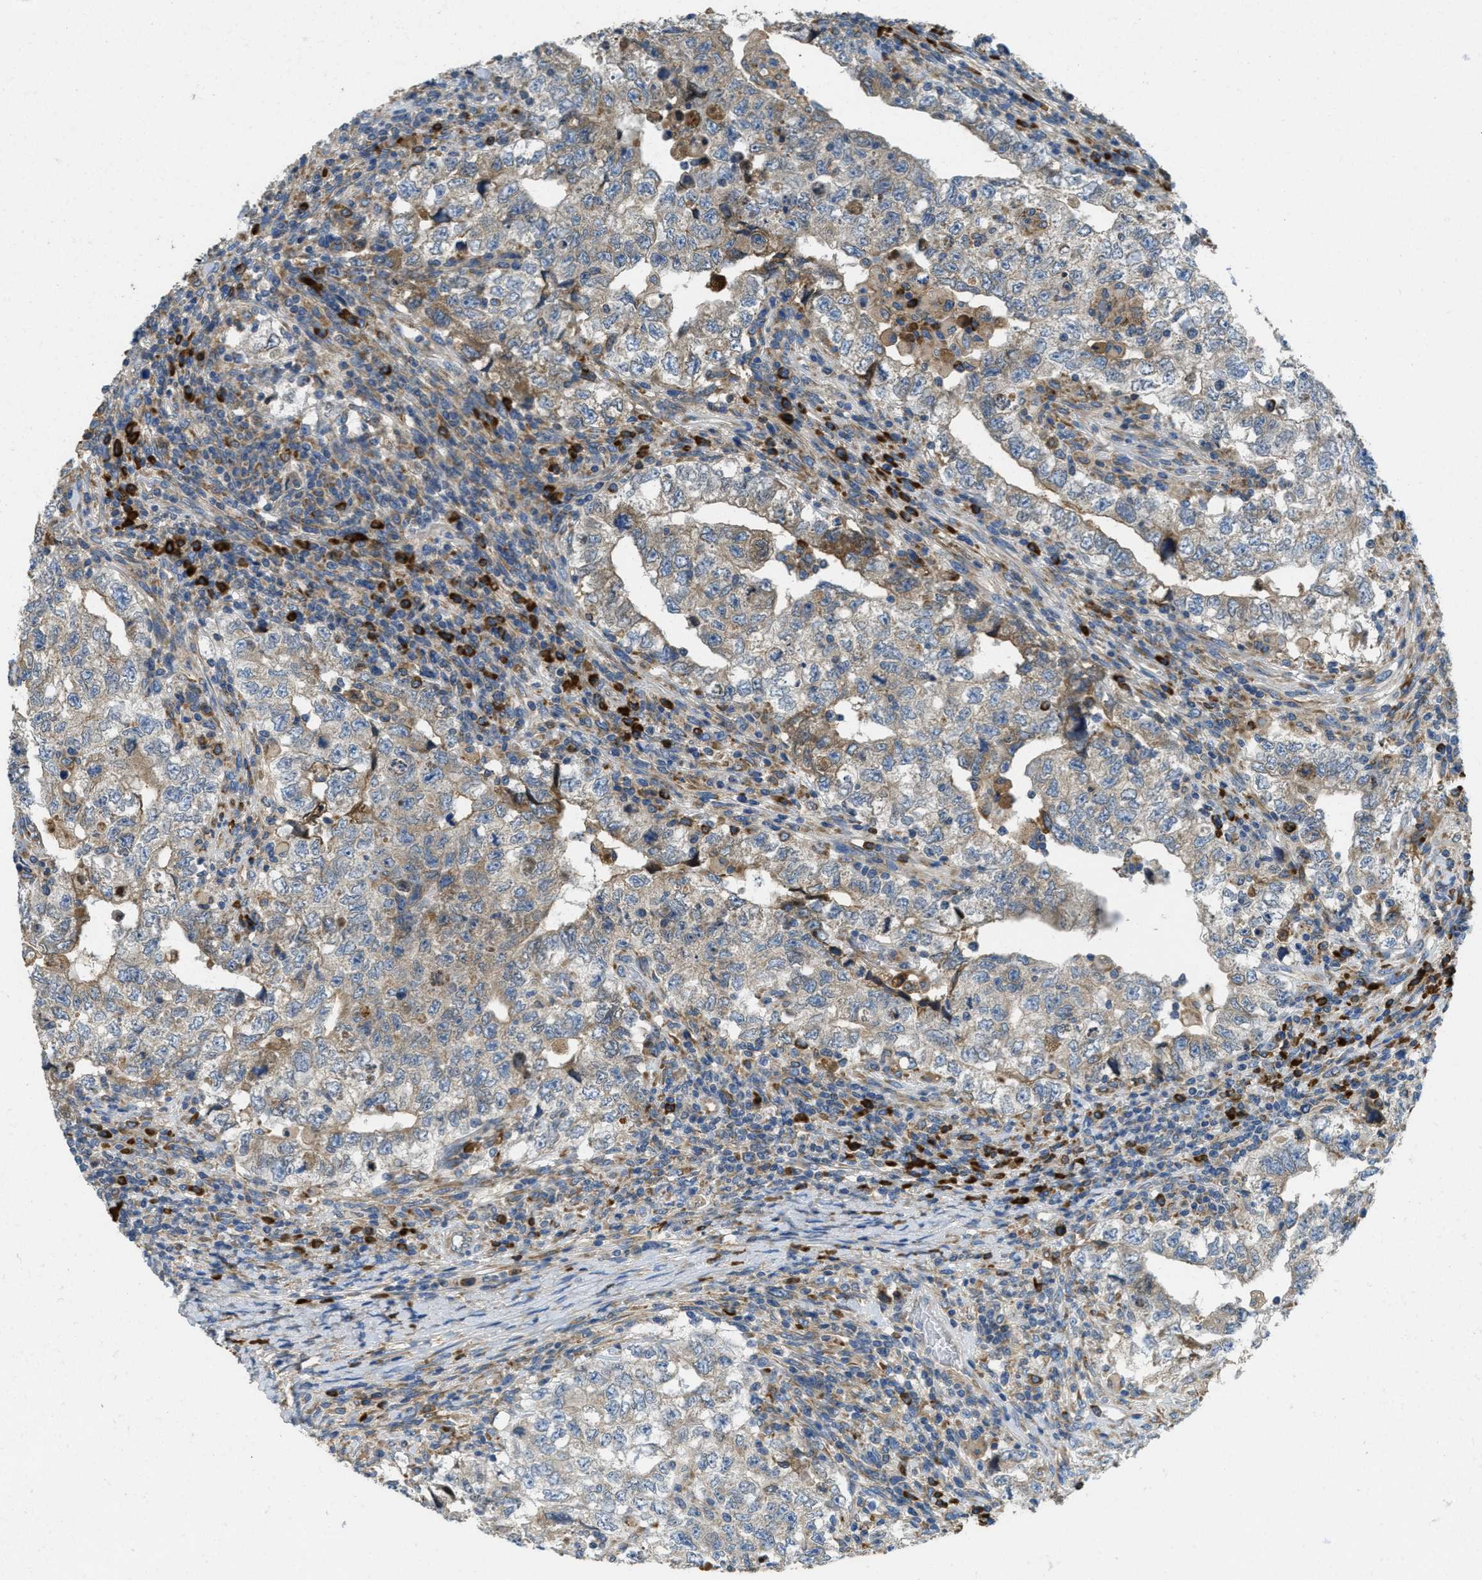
{"staining": {"intensity": "weak", "quantity": "25%-75%", "location": "cytoplasmic/membranous"}, "tissue": "testis cancer", "cell_type": "Tumor cells", "image_type": "cancer", "snomed": [{"axis": "morphology", "description": "Carcinoma, Embryonal, NOS"}, {"axis": "topography", "description": "Testis"}], "caption": "Testis cancer stained for a protein (brown) exhibits weak cytoplasmic/membranous positive expression in about 25%-75% of tumor cells.", "gene": "SSR1", "patient": {"sex": "male", "age": 36}}